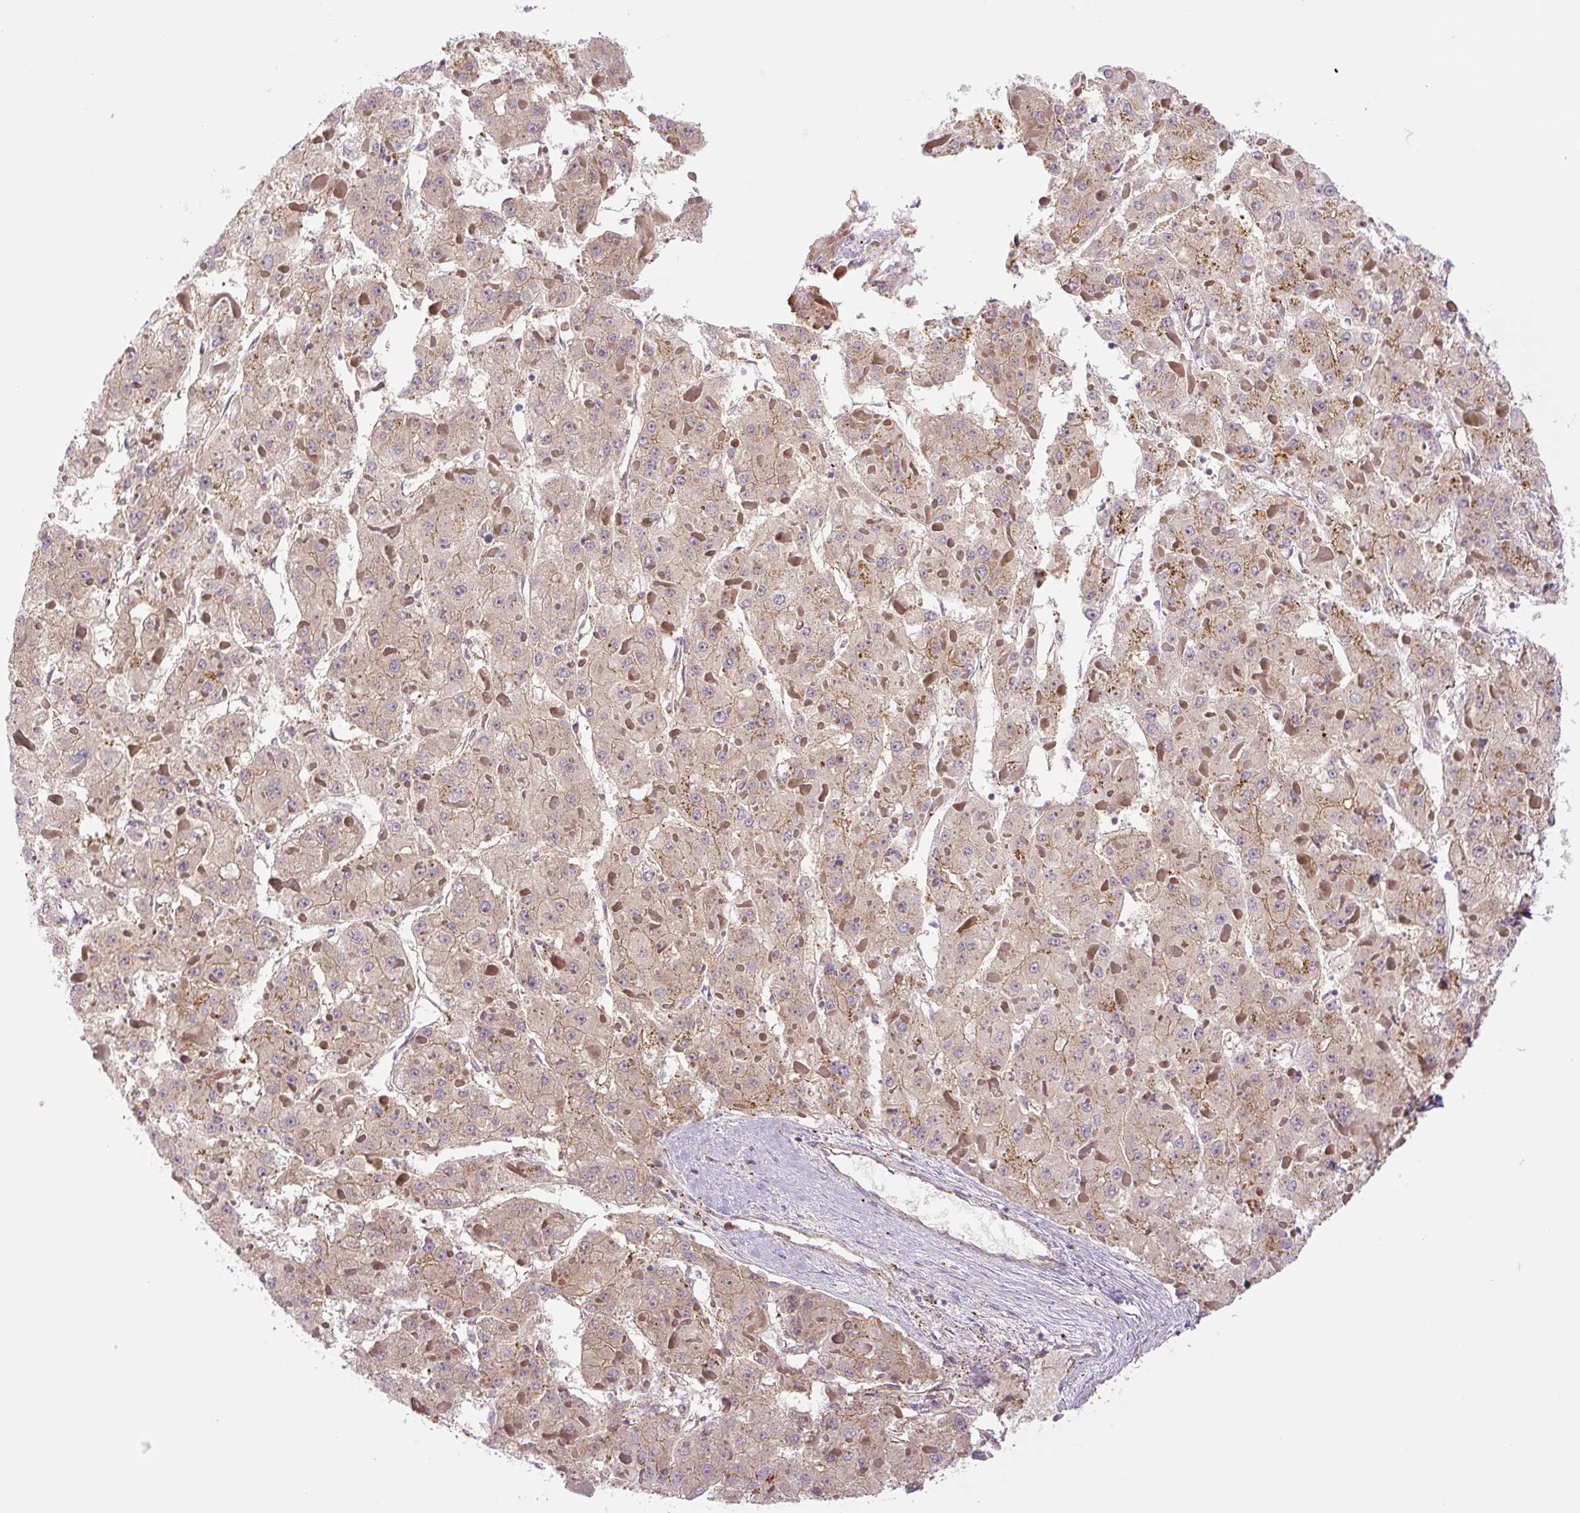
{"staining": {"intensity": "weak", "quantity": "<25%", "location": "cytoplasmic/membranous"}, "tissue": "liver cancer", "cell_type": "Tumor cells", "image_type": "cancer", "snomed": [{"axis": "morphology", "description": "Carcinoma, Hepatocellular, NOS"}, {"axis": "topography", "description": "Liver"}], "caption": "Immunohistochemical staining of human hepatocellular carcinoma (liver) displays no significant positivity in tumor cells. (DAB immunohistochemistry (IHC) with hematoxylin counter stain).", "gene": "ZSWIM7", "patient": {"sex": "female", "age": 73}}